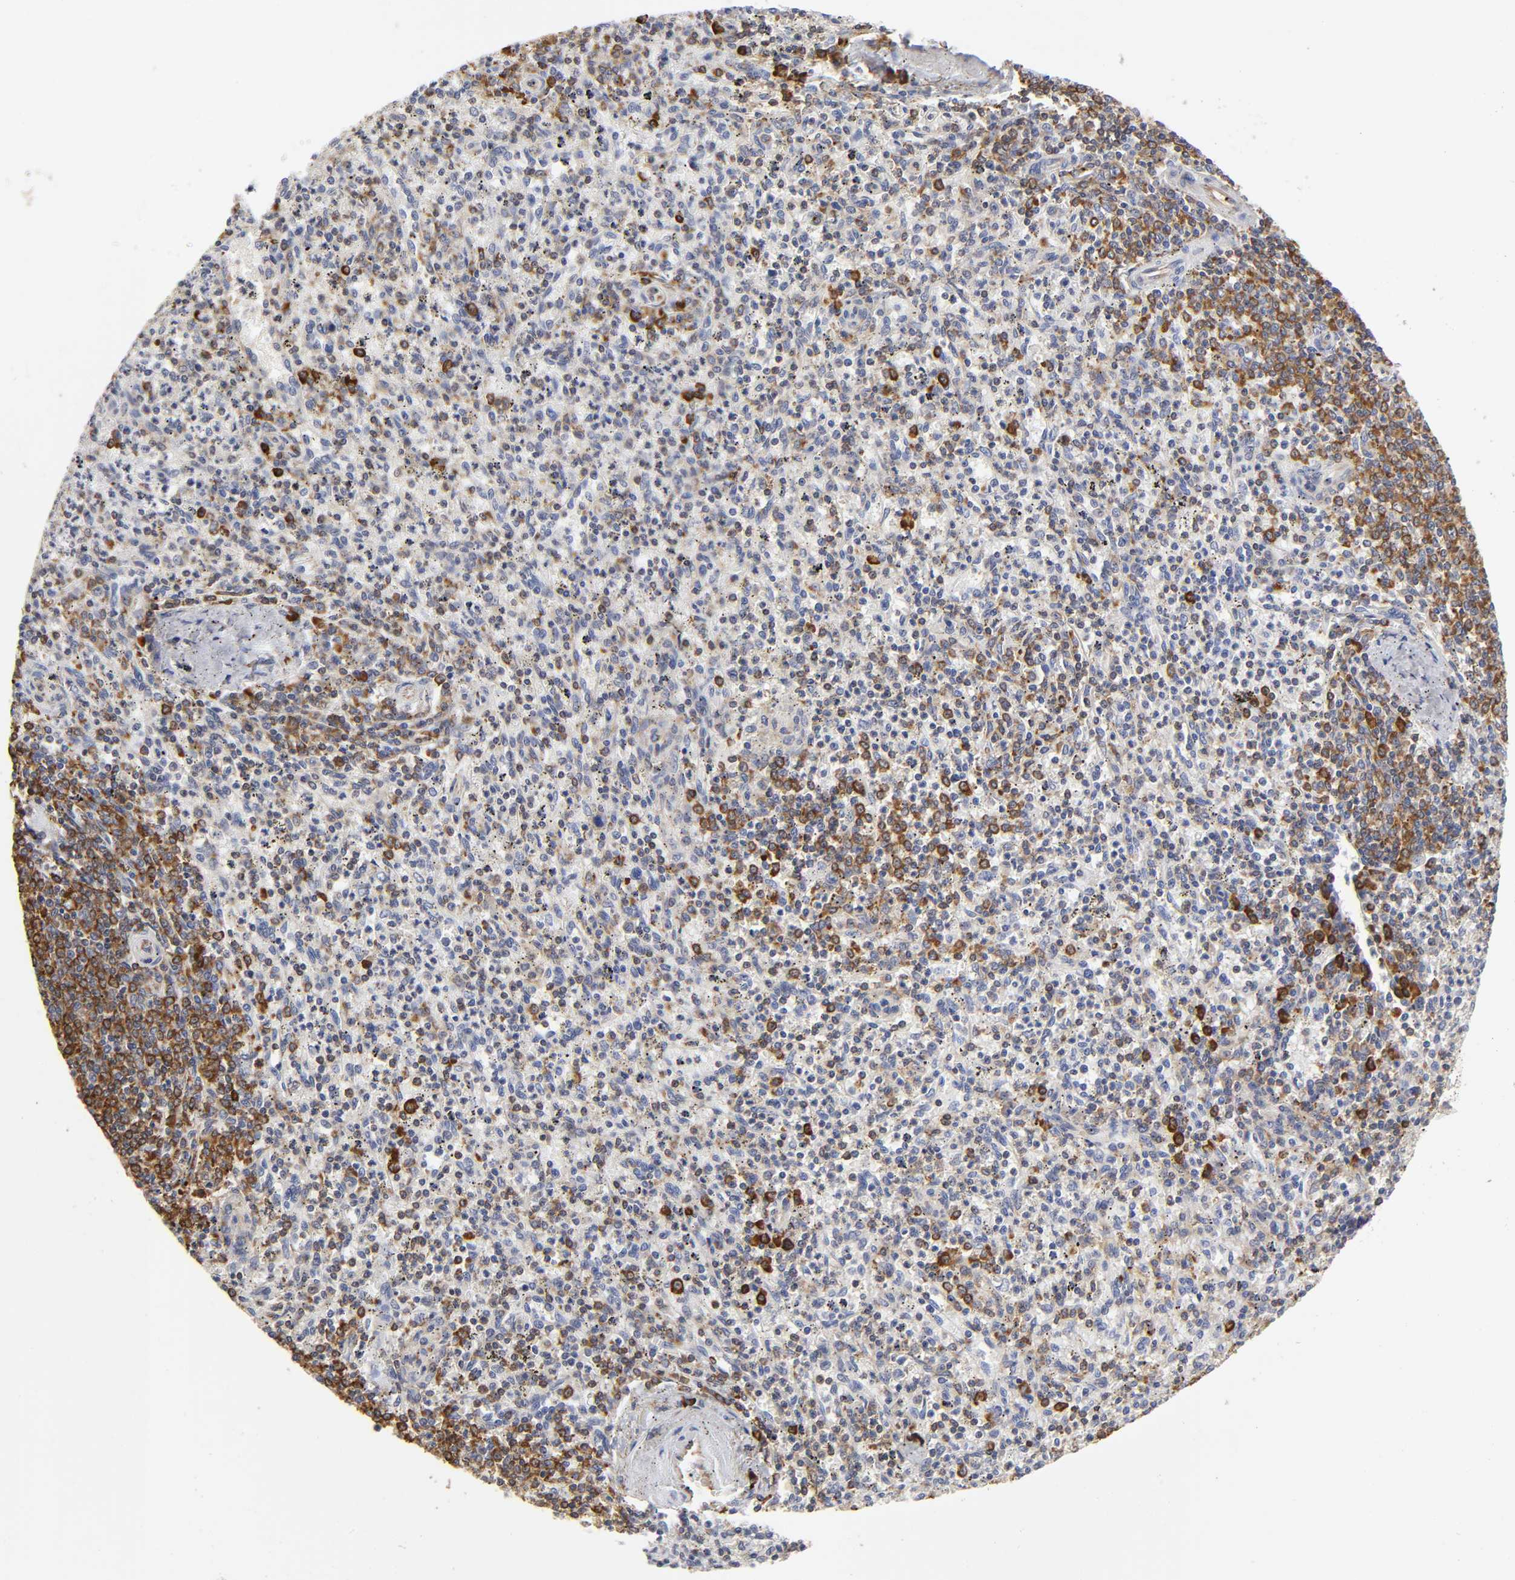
{"staining": {"intensity": "moderate", "quantity": "25%-75%", "location": "cytoplasmic/membranous"}, "tissue": "spleen", "cell_type": "Cells in red pulp", "image_type": "normal", "snomed": [{"axis": "morphology", "description": "Normal tissue, NOS"}, {"axis": "topography", "description": "Spleen"}], "caption": "High-magnification brightfield microscopy of benign spleen stained with DAB (brown) and counterstained with hematoxylin (blue). cells in red pulp exhibit moderate cytoplasmic/membranous staining is seen in approximately25%-75% of cells.", "gene": "RPL14", "patient": {"sex": "male", "age": 72}}